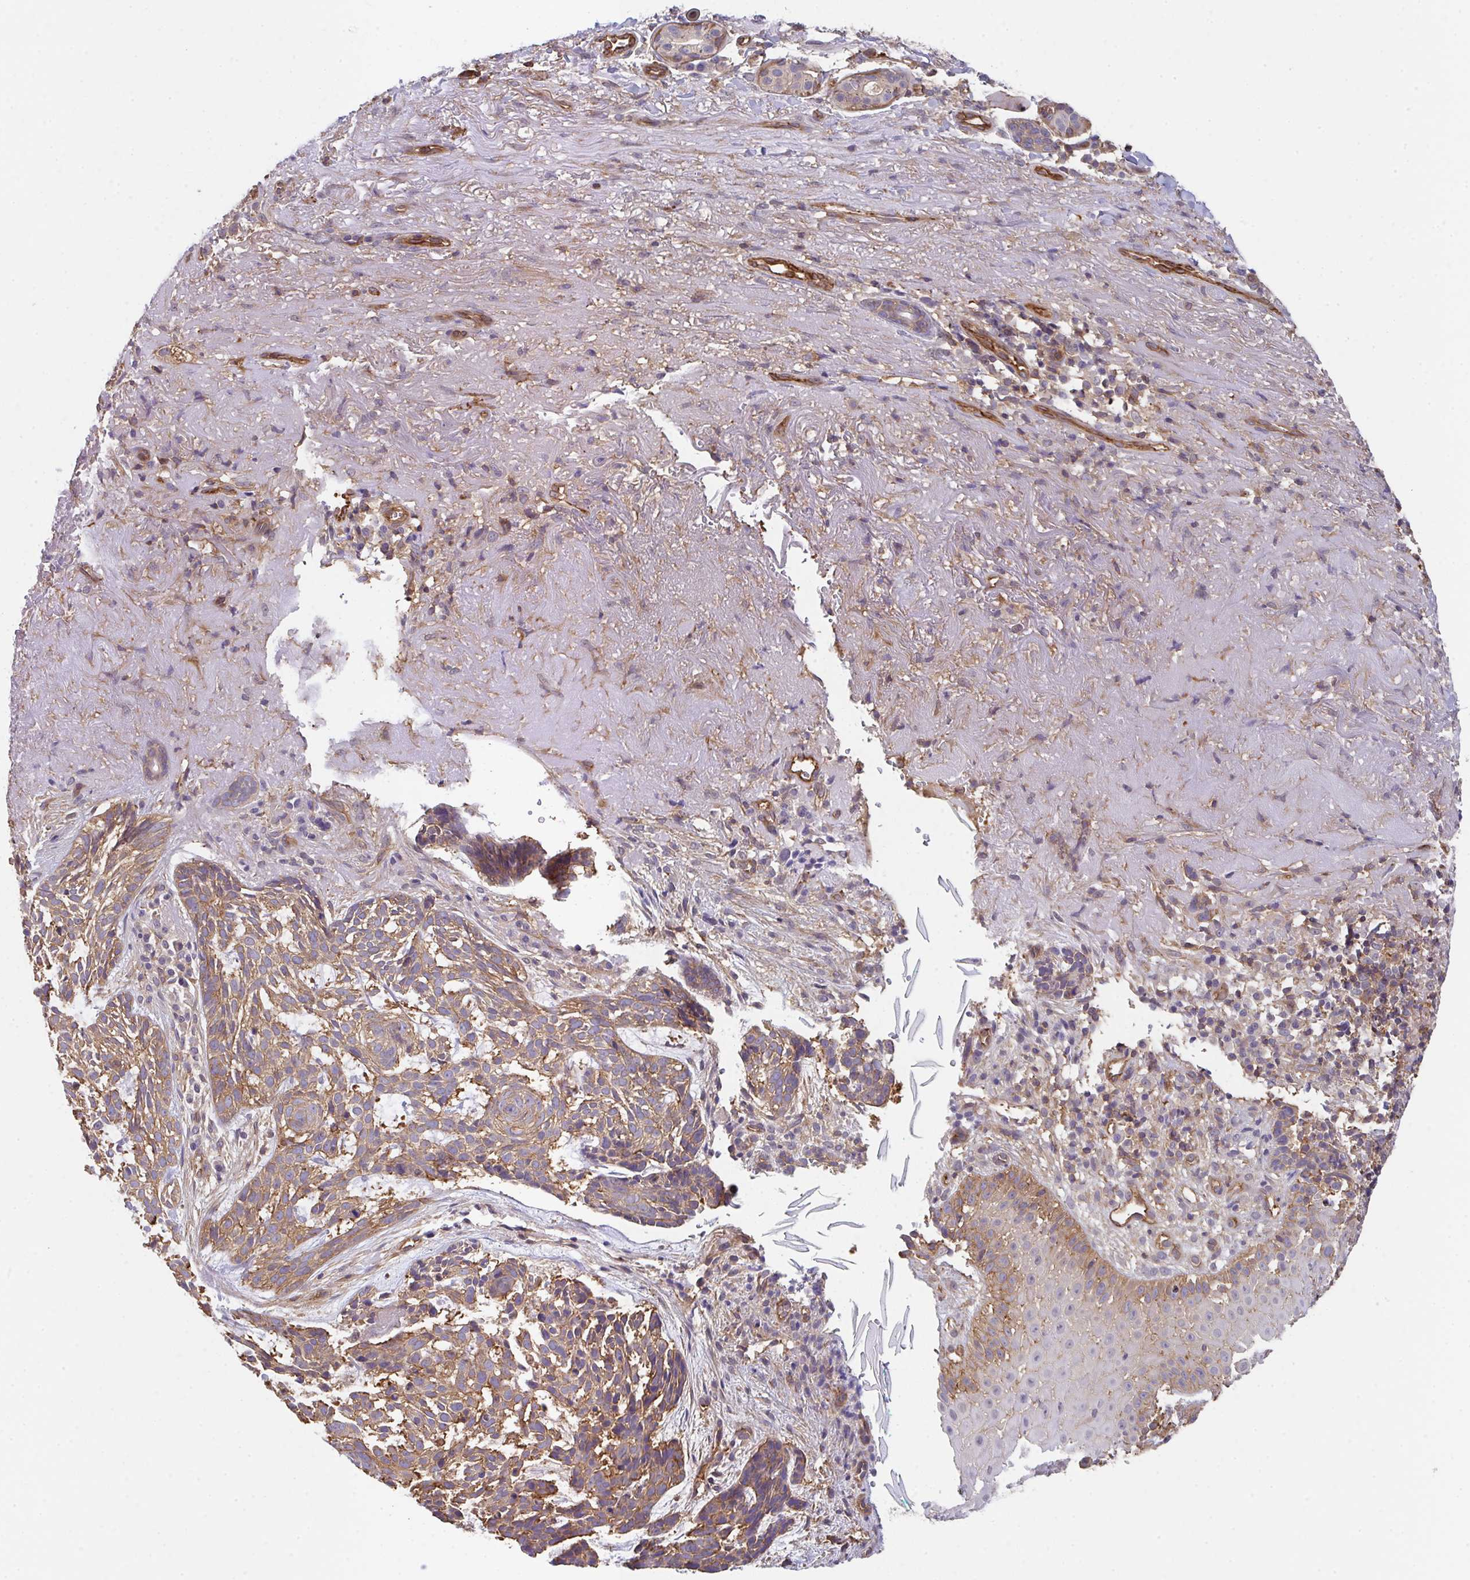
{"staining": {"intensity": "moderate", "quantity": ">75%", "location": "cytoplasmic/membranous"}, "tissue": "skin cancer", "cell_type": "Tumor cells", "image_type": "cancer", "snomed": [{"axis": "morphology", "description": "Basal cell carcinoma"}, {"axis": "topography", "description": "Skin"}, {"axis": "topography", "description": "Skin of face"}], "caption": "Immunohistochemical staining of human basal cell carcinoma (skin) shows medium levels of moderate cytoplasmic/membranous protein expression in about >75% of tumor cells.", "gene": "TMEM229A", "patient": {"sex": "female", "age": 80}}